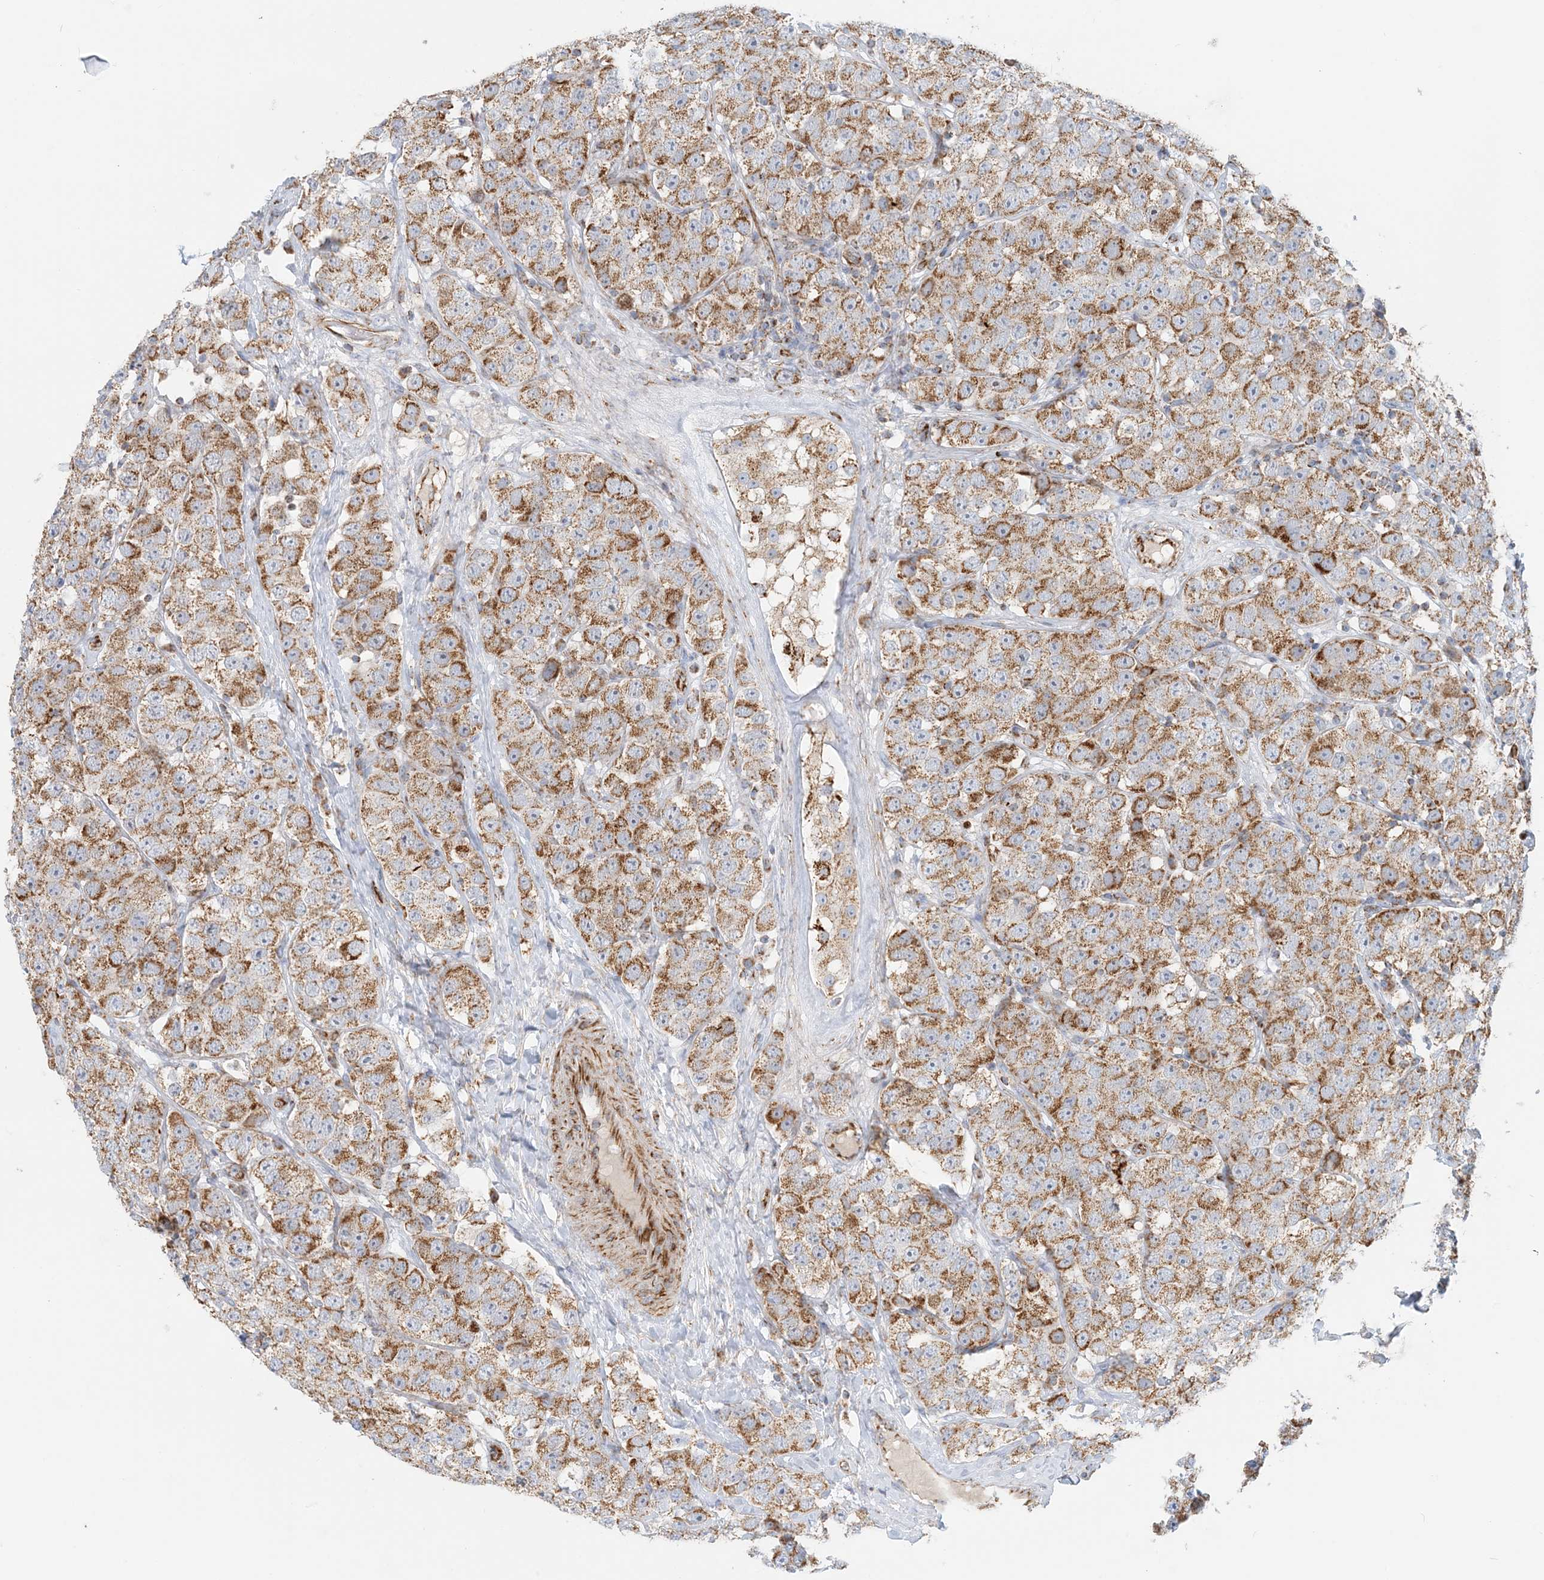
{"staining": {"intensity": "moderate", "quantity": ">75%", "location": "cytoplasmic/membranous"}, "tissue": "testis cancer", "cell_type": "Tumor cells", "image_type": "cancer", "snomed": [{"axis": "morphology", "description": "Seminoma, NOS"}, {"axis": "topography", "description": "Testis"}], "caption": "Immunohistochemistry (IHC) of testis cancer exhibits medium levels of moderate cytoplasmic/membranous positivity in about >75% of tumor cells.", "gene": "COA3", "patient": {"sex": "male", "age": 28}}